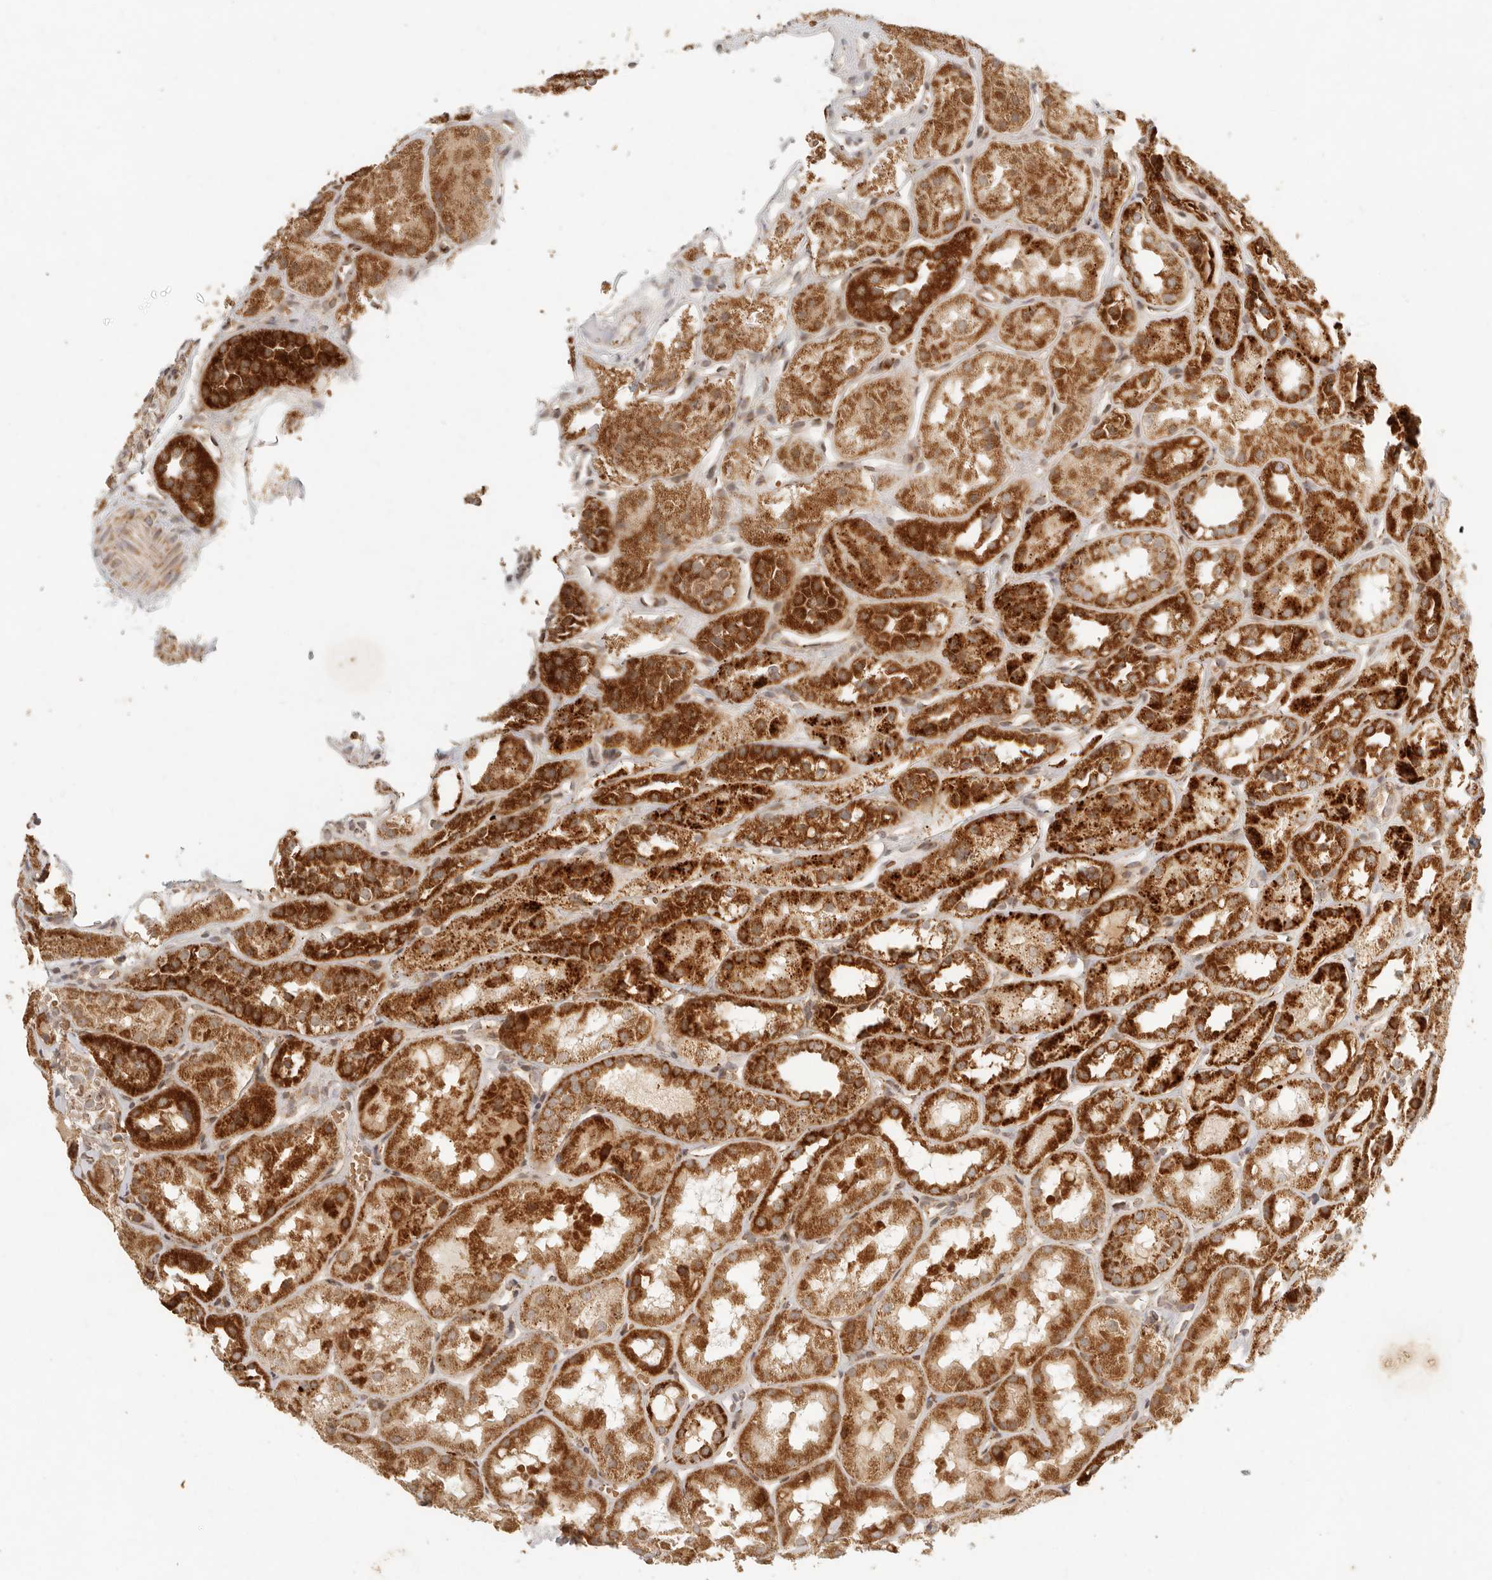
{"staining": {"intensity": "moderate", "quantity": "<25%", "location": "cytoplasmic/membranous"}, "tissue": "kidney", "cell_type": "Cells in glomeruli", "image_type": "normal", "snomed": [{"axis": "morphology", "description": "Normal tissue, NOS"}, {"axis": "topography", "description": "Kidney"}], "caption": "A low amount of moderate cytoplasmic/membranous expression is seen in approximately <25% of cells in glomeruli in unremarkable kidney.", "gene": "MRPL55", "patient": {"sex": "male", "age": 16}}